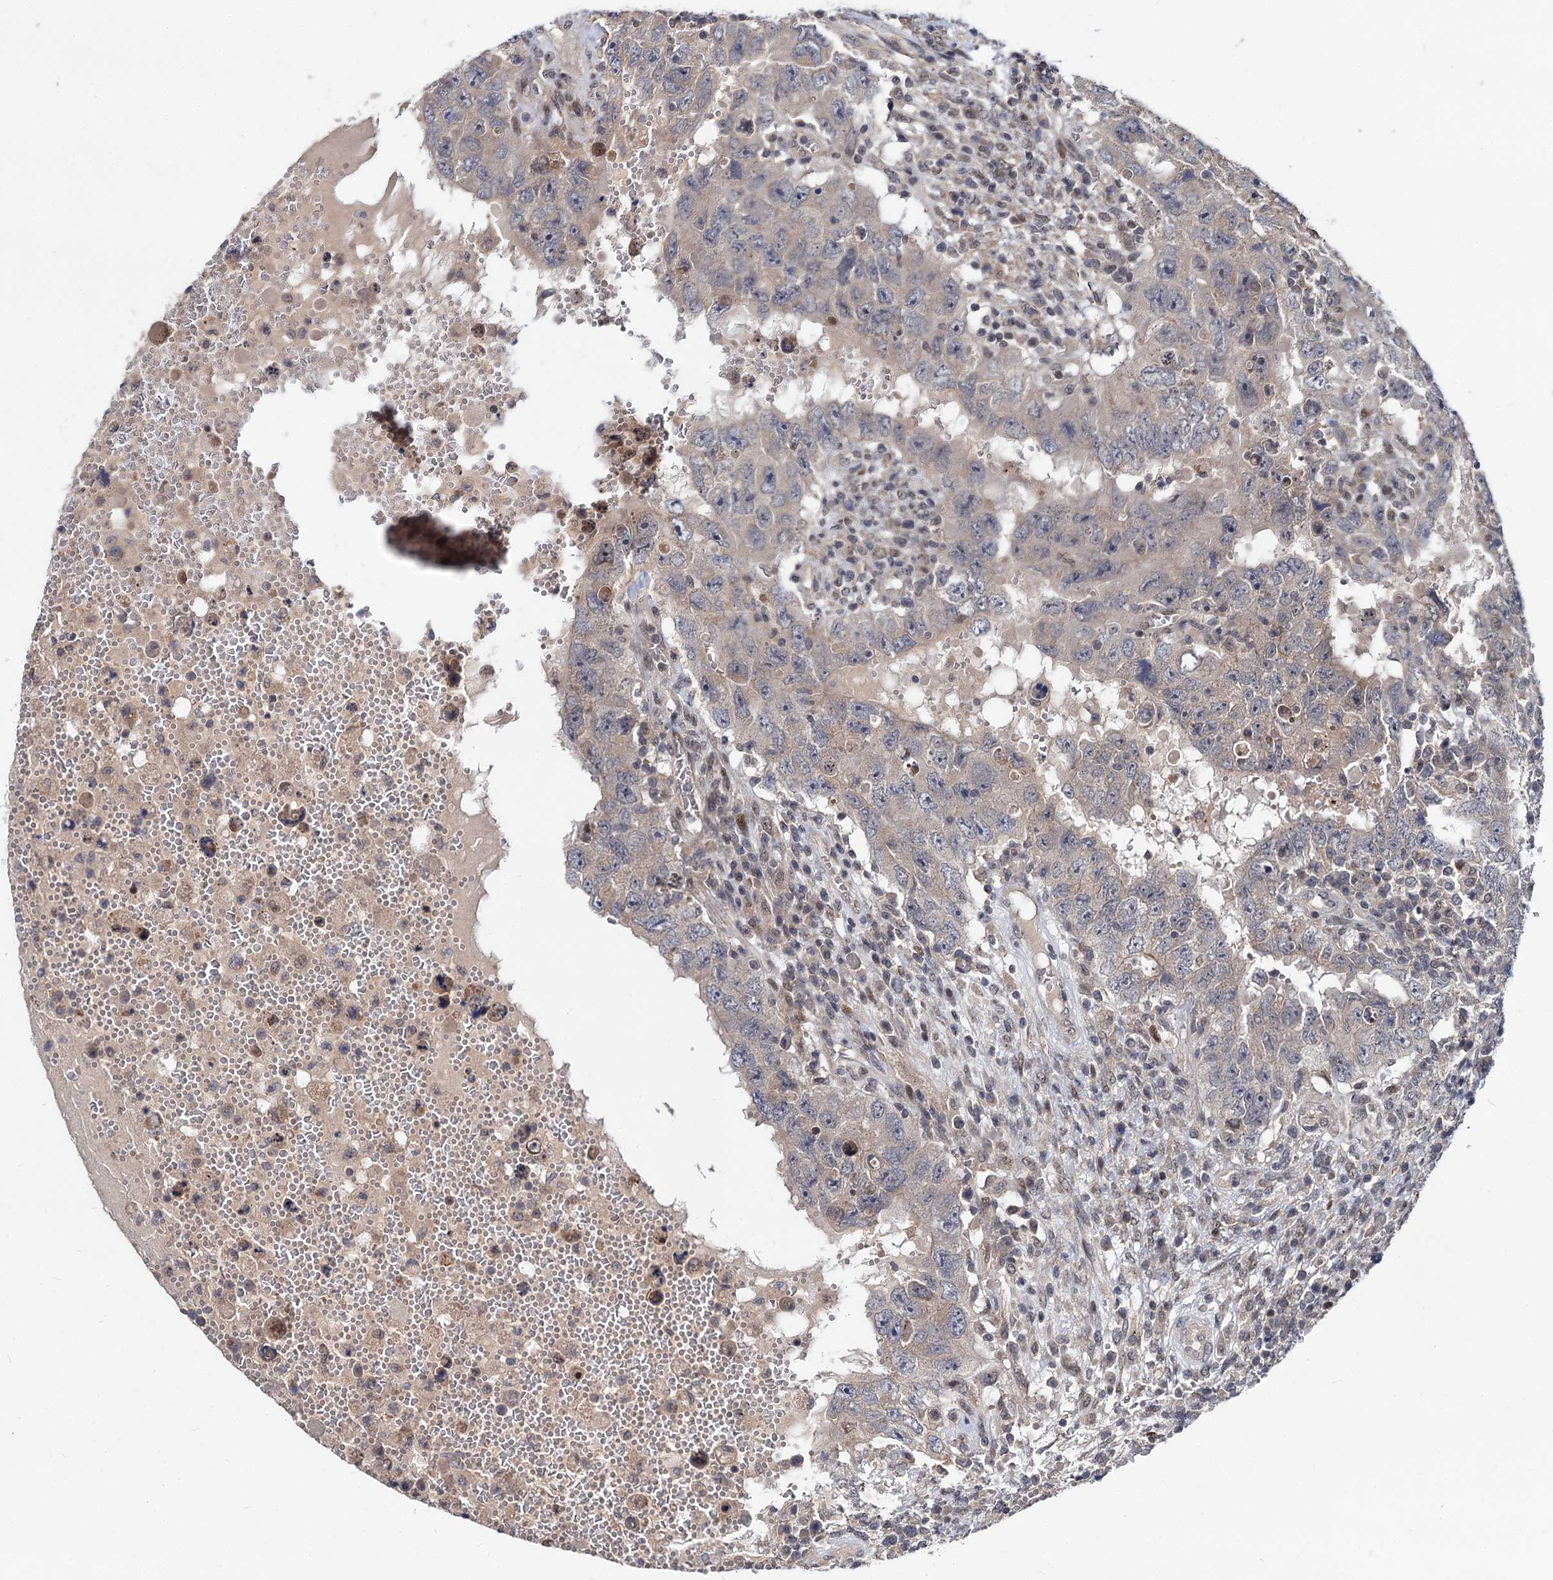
{"staining": {"intensity": "negative", "quantity": "none", "location": "none"}, "tissue": "testis cancer", "cell_type": "Tumor cells", "image_type": "cancer", "snomed": [{"axis": "morphology", "description": "Carcinoma, Embryonal, NOS"}, {"axis": "topography", "description": "Testis"}], "caption": "Immunohistochemical staining of testis cancer (embryonal carcinoma) reveals no significant staining in tumor cells. (DAB (3,3'-diaminobenzidine) immunohistochemistry (IHC), high magnification).", "gene": "MAML2", "patient": {"sex": "male", "age": 26}}